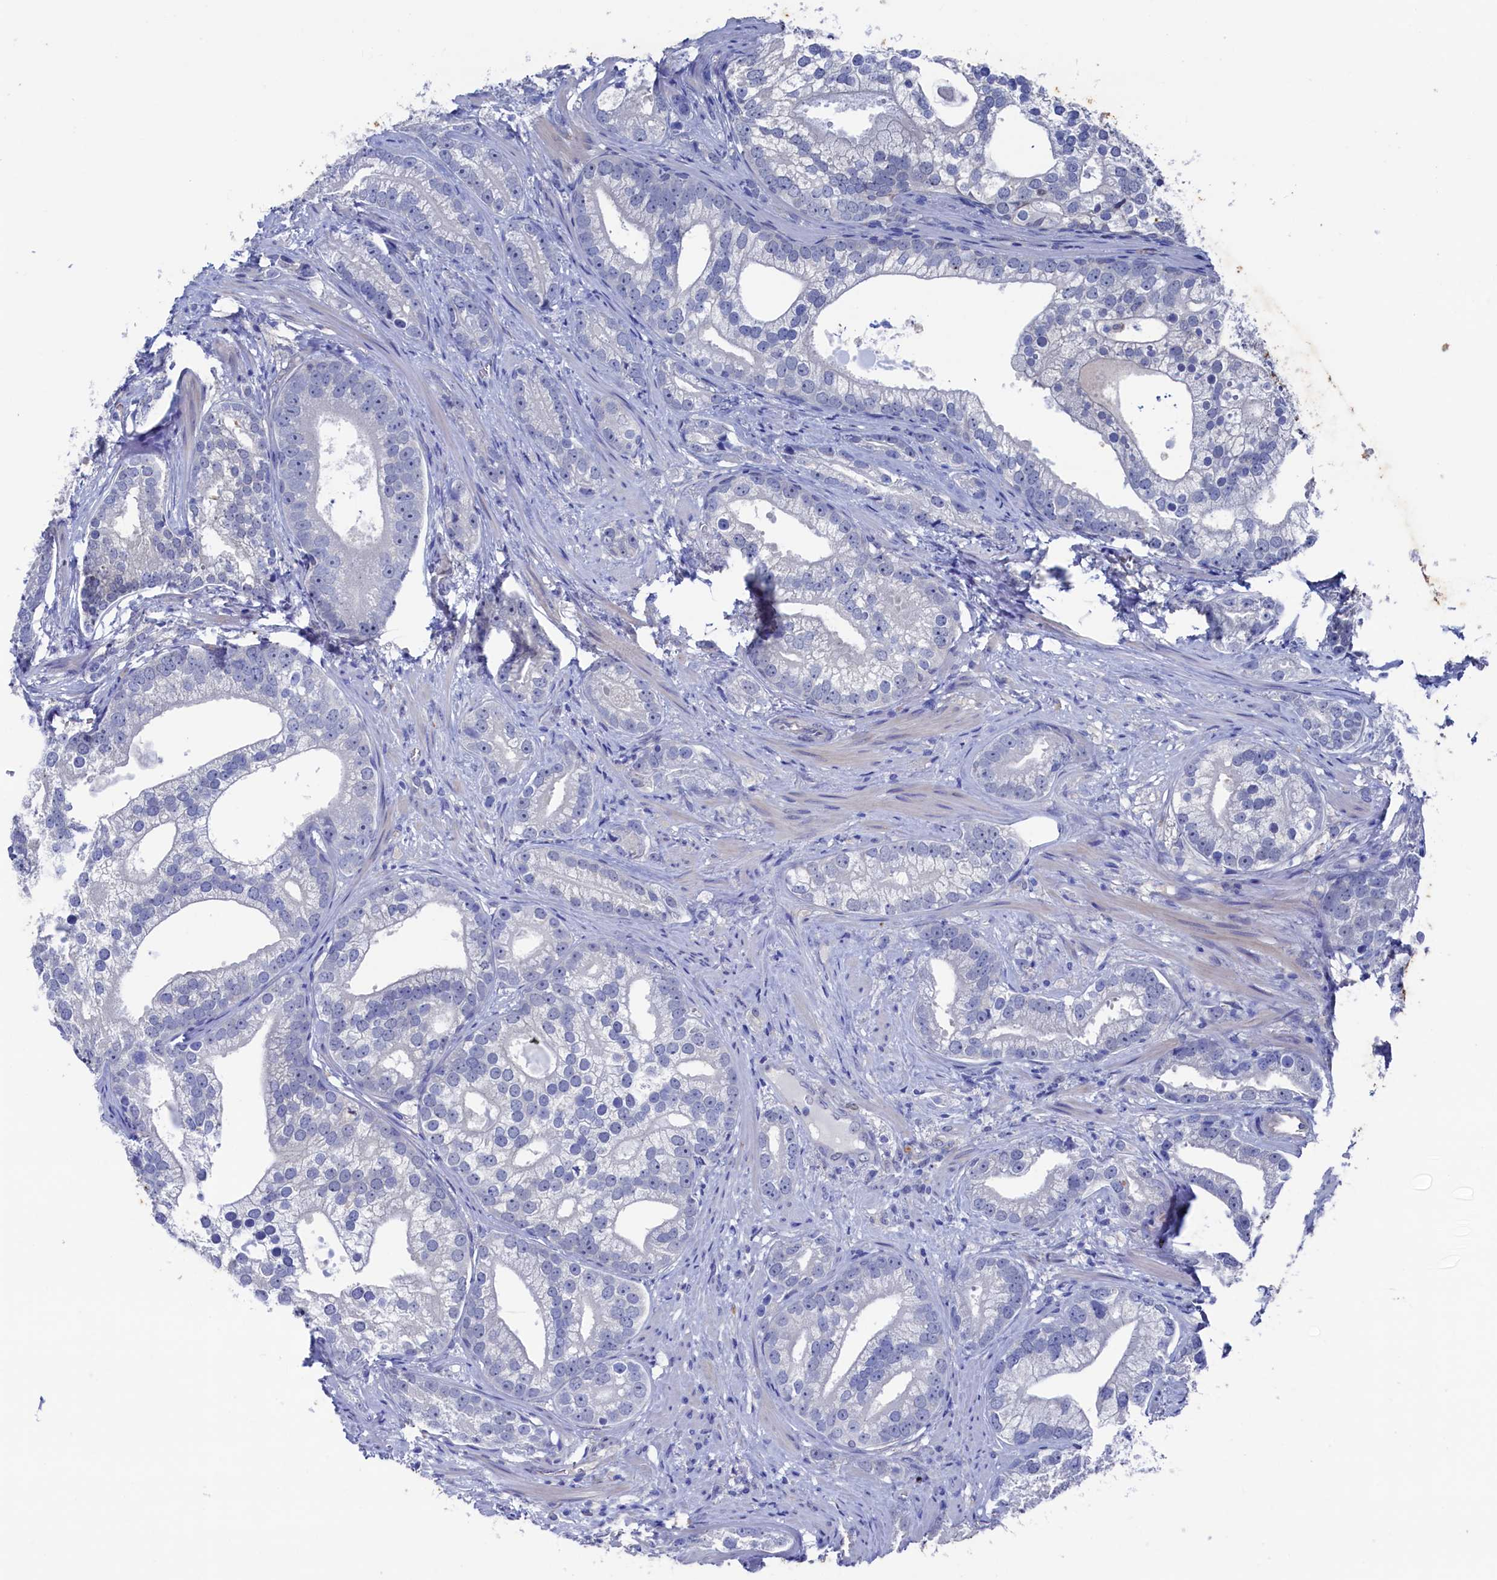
{"staining": {"intensity": "negative", "quantity": "none", "location": "none"}, "tissue": "prostate cancer", "cell_type": "Tumor cells", "image_type": "cancer", "snomed": [{"axis": "morphology", "description": "Adenocarcinoma, High grade"}, {"axis": "topography", "description": "Prostate"}], "caption": "An immunohistochemistry histopathology image of adenocarcinoma (high-grade) (prostate) is shown. There is no staining in tumor cells of adenocarcinoma (high-grade) (prostate). (IHC, brightfield microscopy, high magnification).", "gene": "RNH1", "patient": {"sex": "male", "age": 75}}